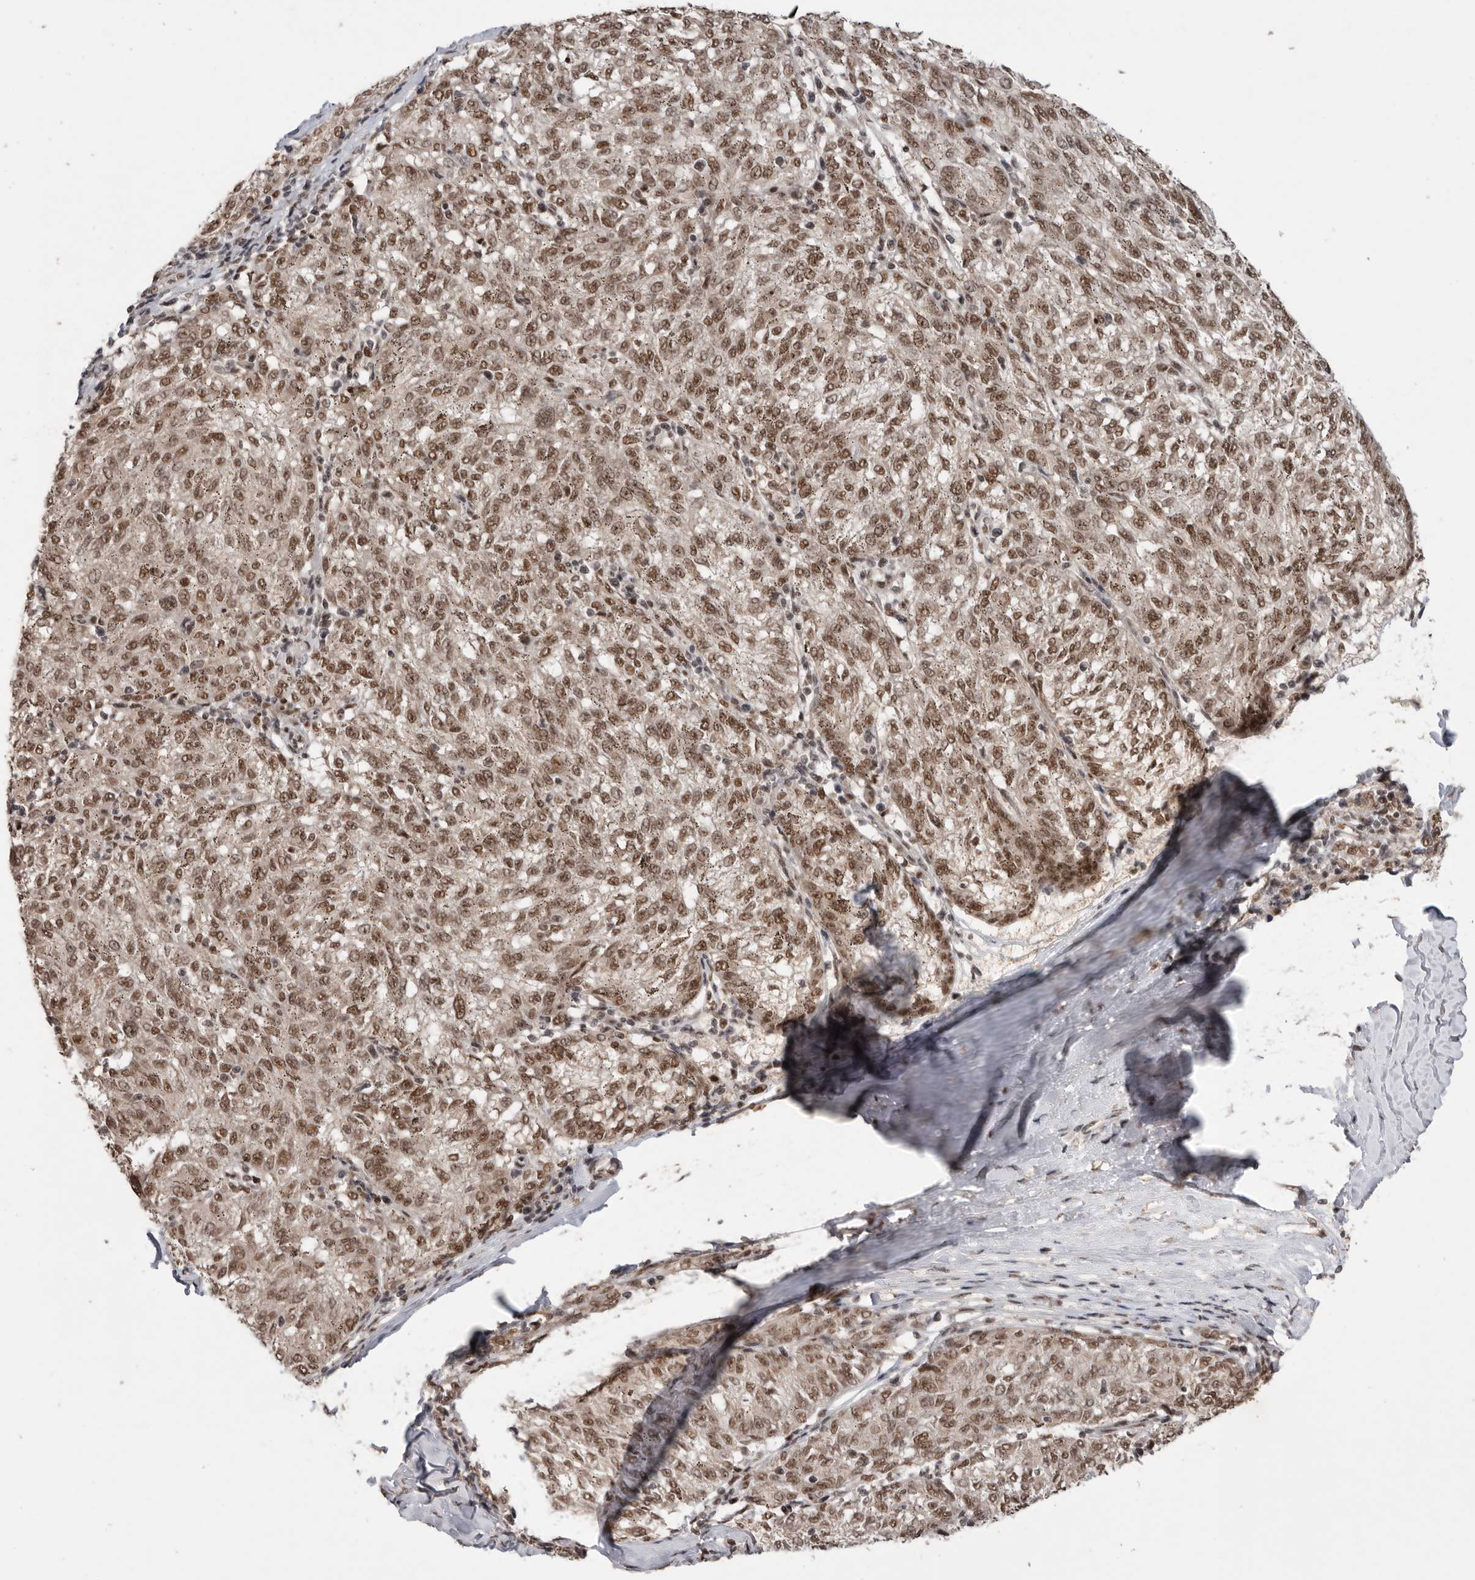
{"staining": {"intensity": "moderate", "quantity": ">75%", "location": "nuclear"}, "tissue": "melanoma", "cell_type": "Tumor cells", "image_type": "cancer", "snomed": [{"axis": "morphology", "description": "Malignant melanoma, NOS"}, {"axis": "topography", "description": "Skin"}], "caption": "A brown stain highlights moderate nuclear expression of a protein in melanoma tumor cells. The protein is stained brown, and the nuclei are stained in blue (DAB IHC with brightfield microscopy, high magnification).", "gene": "PPP1R10", "patient": {"sex": "female", "age": 72}}